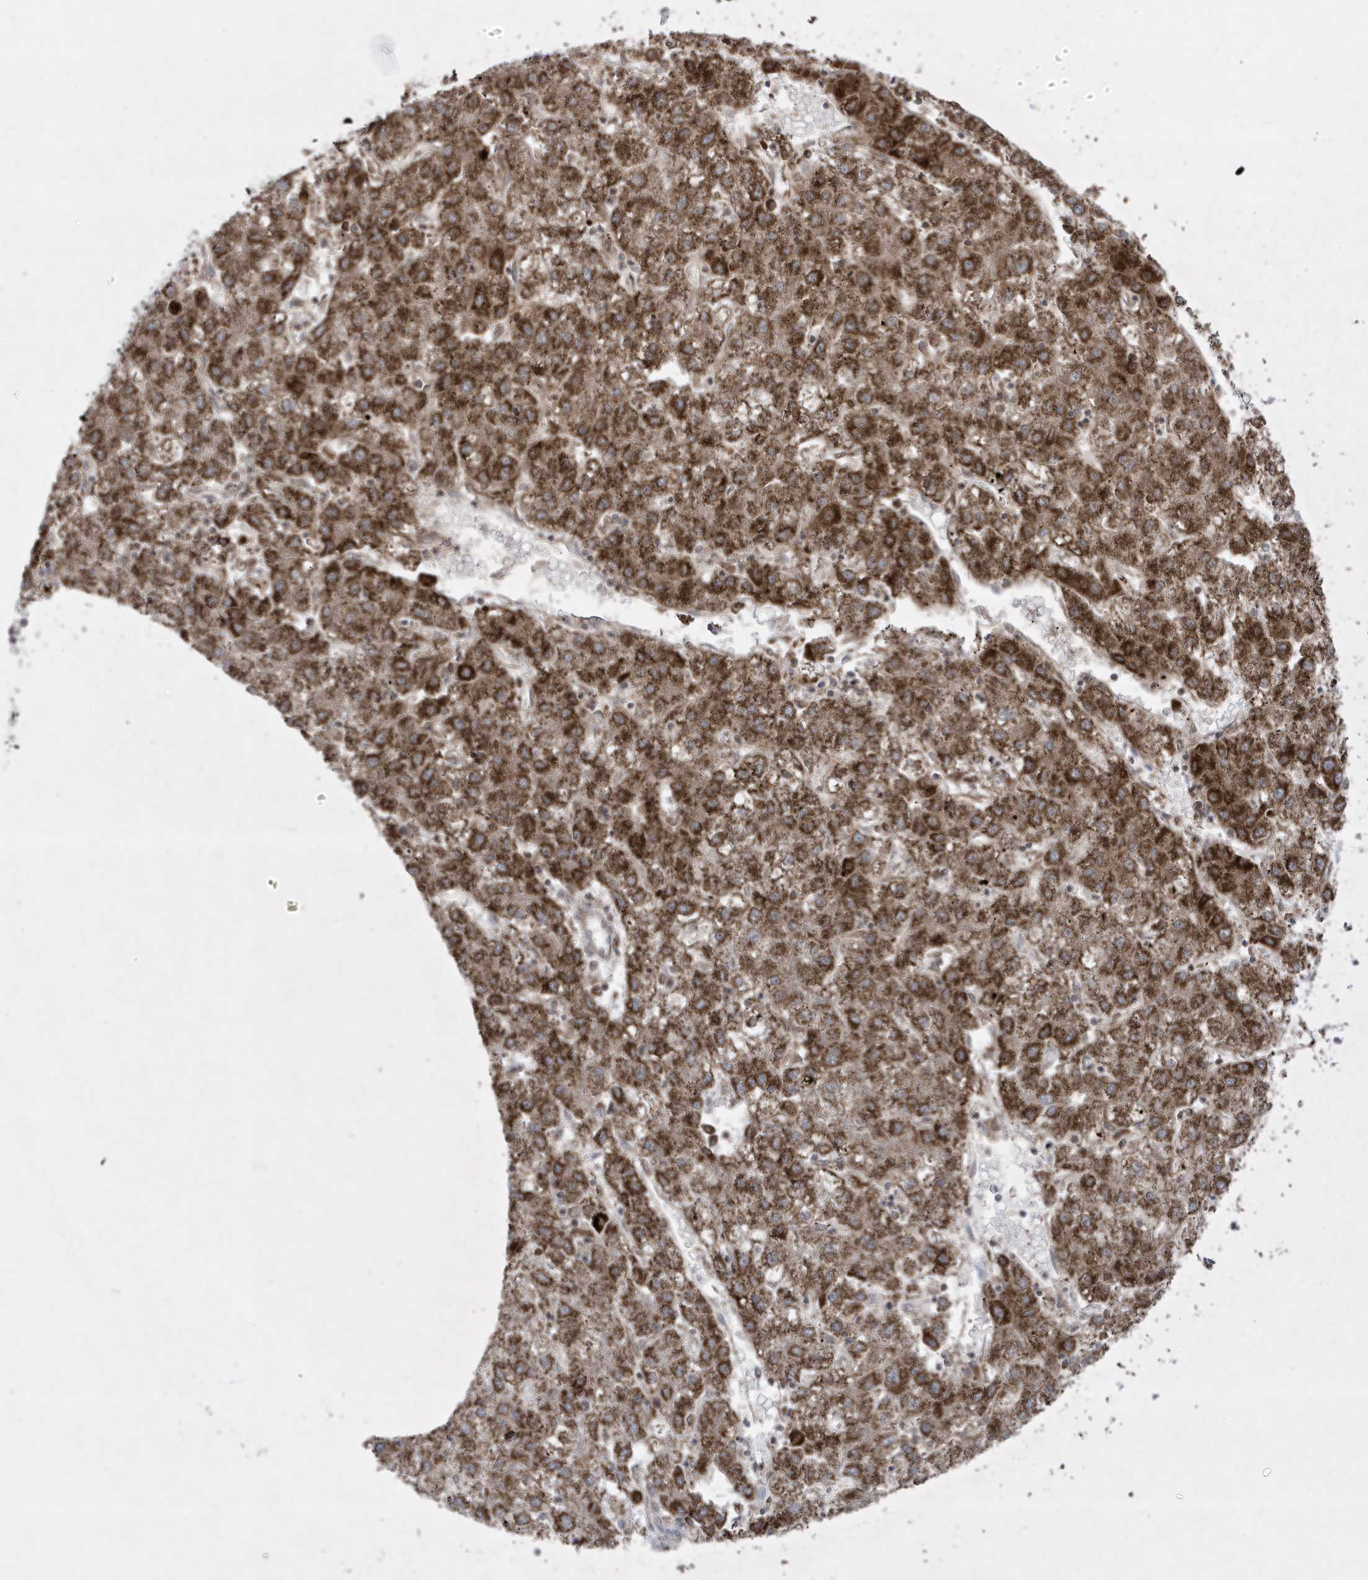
{"staining": {"intensity": "strong", "quantity": ">75%", "location": "cytoplasmic/membranous"}, "tissue": "liver cancer", "cell_type": "Tumor cells", "image_type": "cancer", "snomed": [{"axis": "morphology", "description": "Carcinoma, Hepatocellular, NOS"}, {"axis": "topography", "description": "Liver"}], "caption": "Liver cancer (hepatocellular carcinoma) tissue demonstrates strong cytoplasmic/membranous positivity in about >75% of tumor cells (Stains: DAB in brown, nuclei in blue, Microscopy: brightfield microscopy at high magnification).", "gene": "ADAMTSL3", "patient": {"sex": "male", "age": 72}}